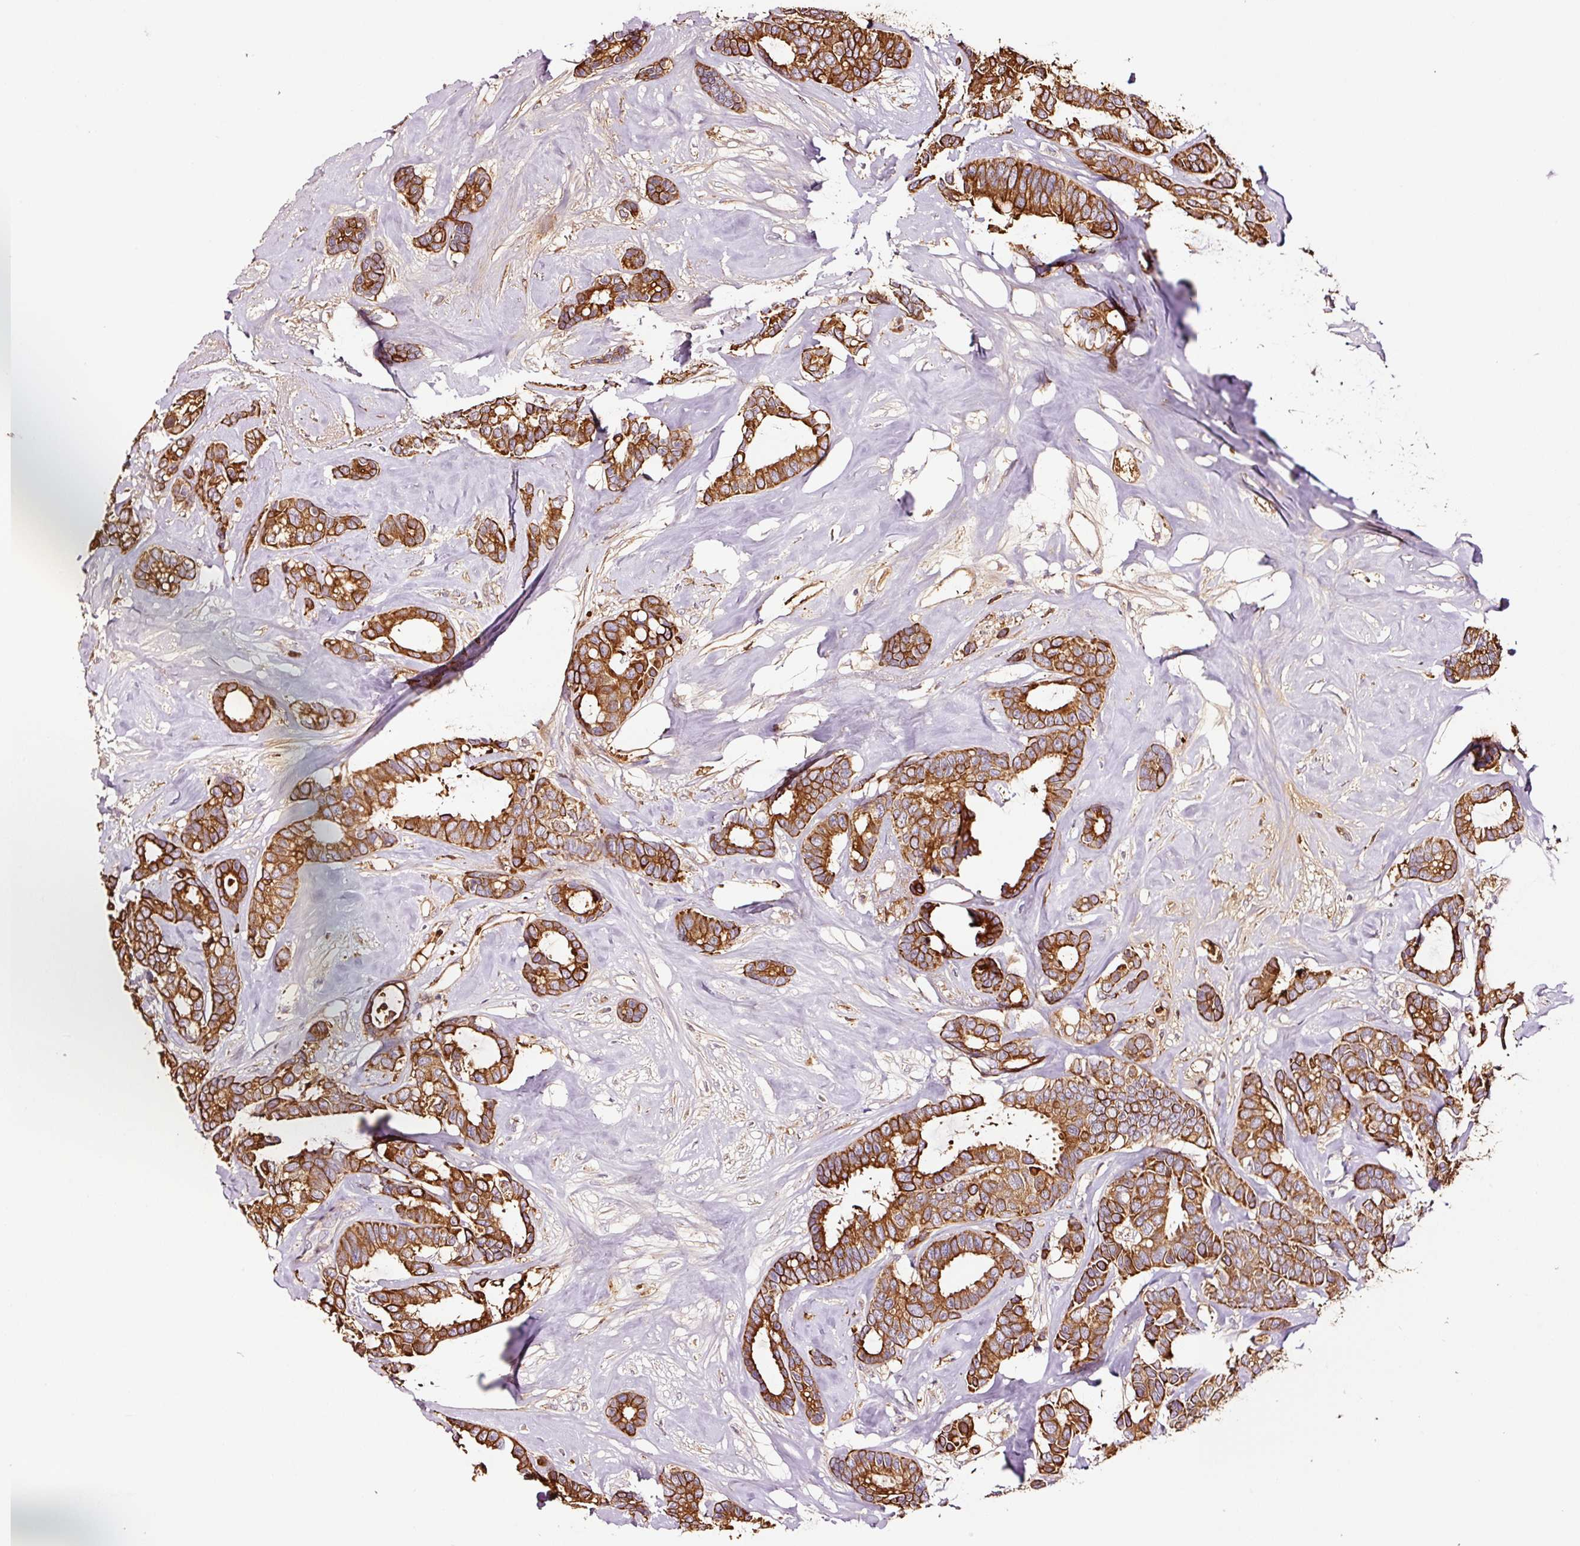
{"staining": {"intensity": "strong", "quantity": ">75%", "location": "cytoplasmic/membranous"}, "tissue": "breast cancer", "cell_type": "Tumor cells", "image_type": "cancer", "snomed": [{"axis": "morphology", "description": "Duct carcinoma"}, {"axis": "topography", "description": "Breast"}], "caption": "A micrograph showing strong cytoplasmic/membranous expression in approximately >75% of tumor cells in intraductal carcinoma (breast), as visualized by brown immunohistochemical staining.", "gene": "PGLYRP2", "patient": {"sex": "female", "age": 87}}